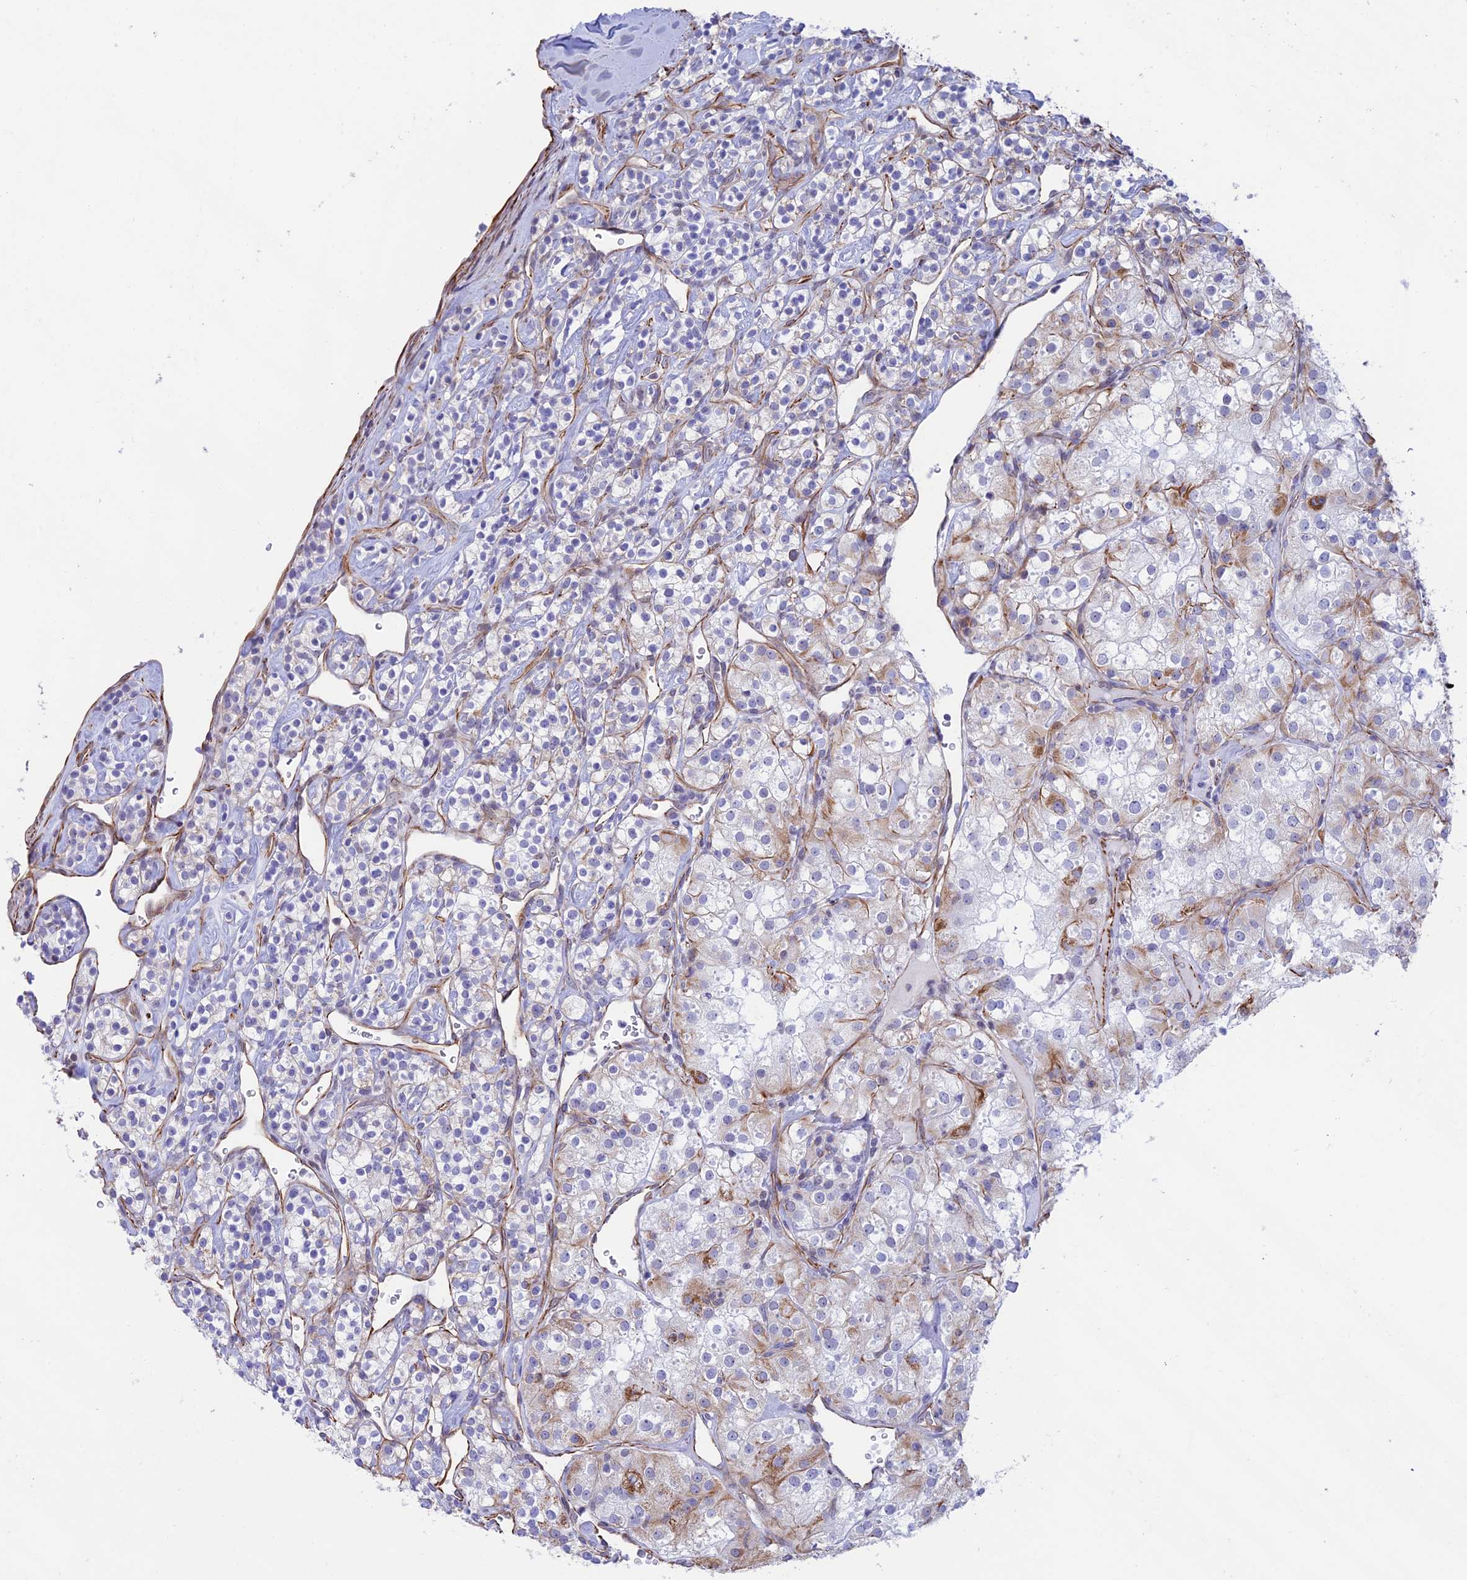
{"staining": {"intensity": "moderate", "quantity": "<25%", "location": "cytoplasmic/membranous"}, "tissue": "renal cancer", "cell_type": "Tumor cells", "image_type": "cancer", "snomed": [{"axis": "morphology", "description": "Adenocarcinoma, NOS"}, {"axis": "topography", "description": "Kidney"}], "caption": "Brown immunohistochemical staining in renal cancer (adenocarcinoma) displays moderate cytoplasmic/membranous expression in about <25% of tumor cells.", "gene": "ZNF652", "patient": {"sex": "male", "age": 77}}